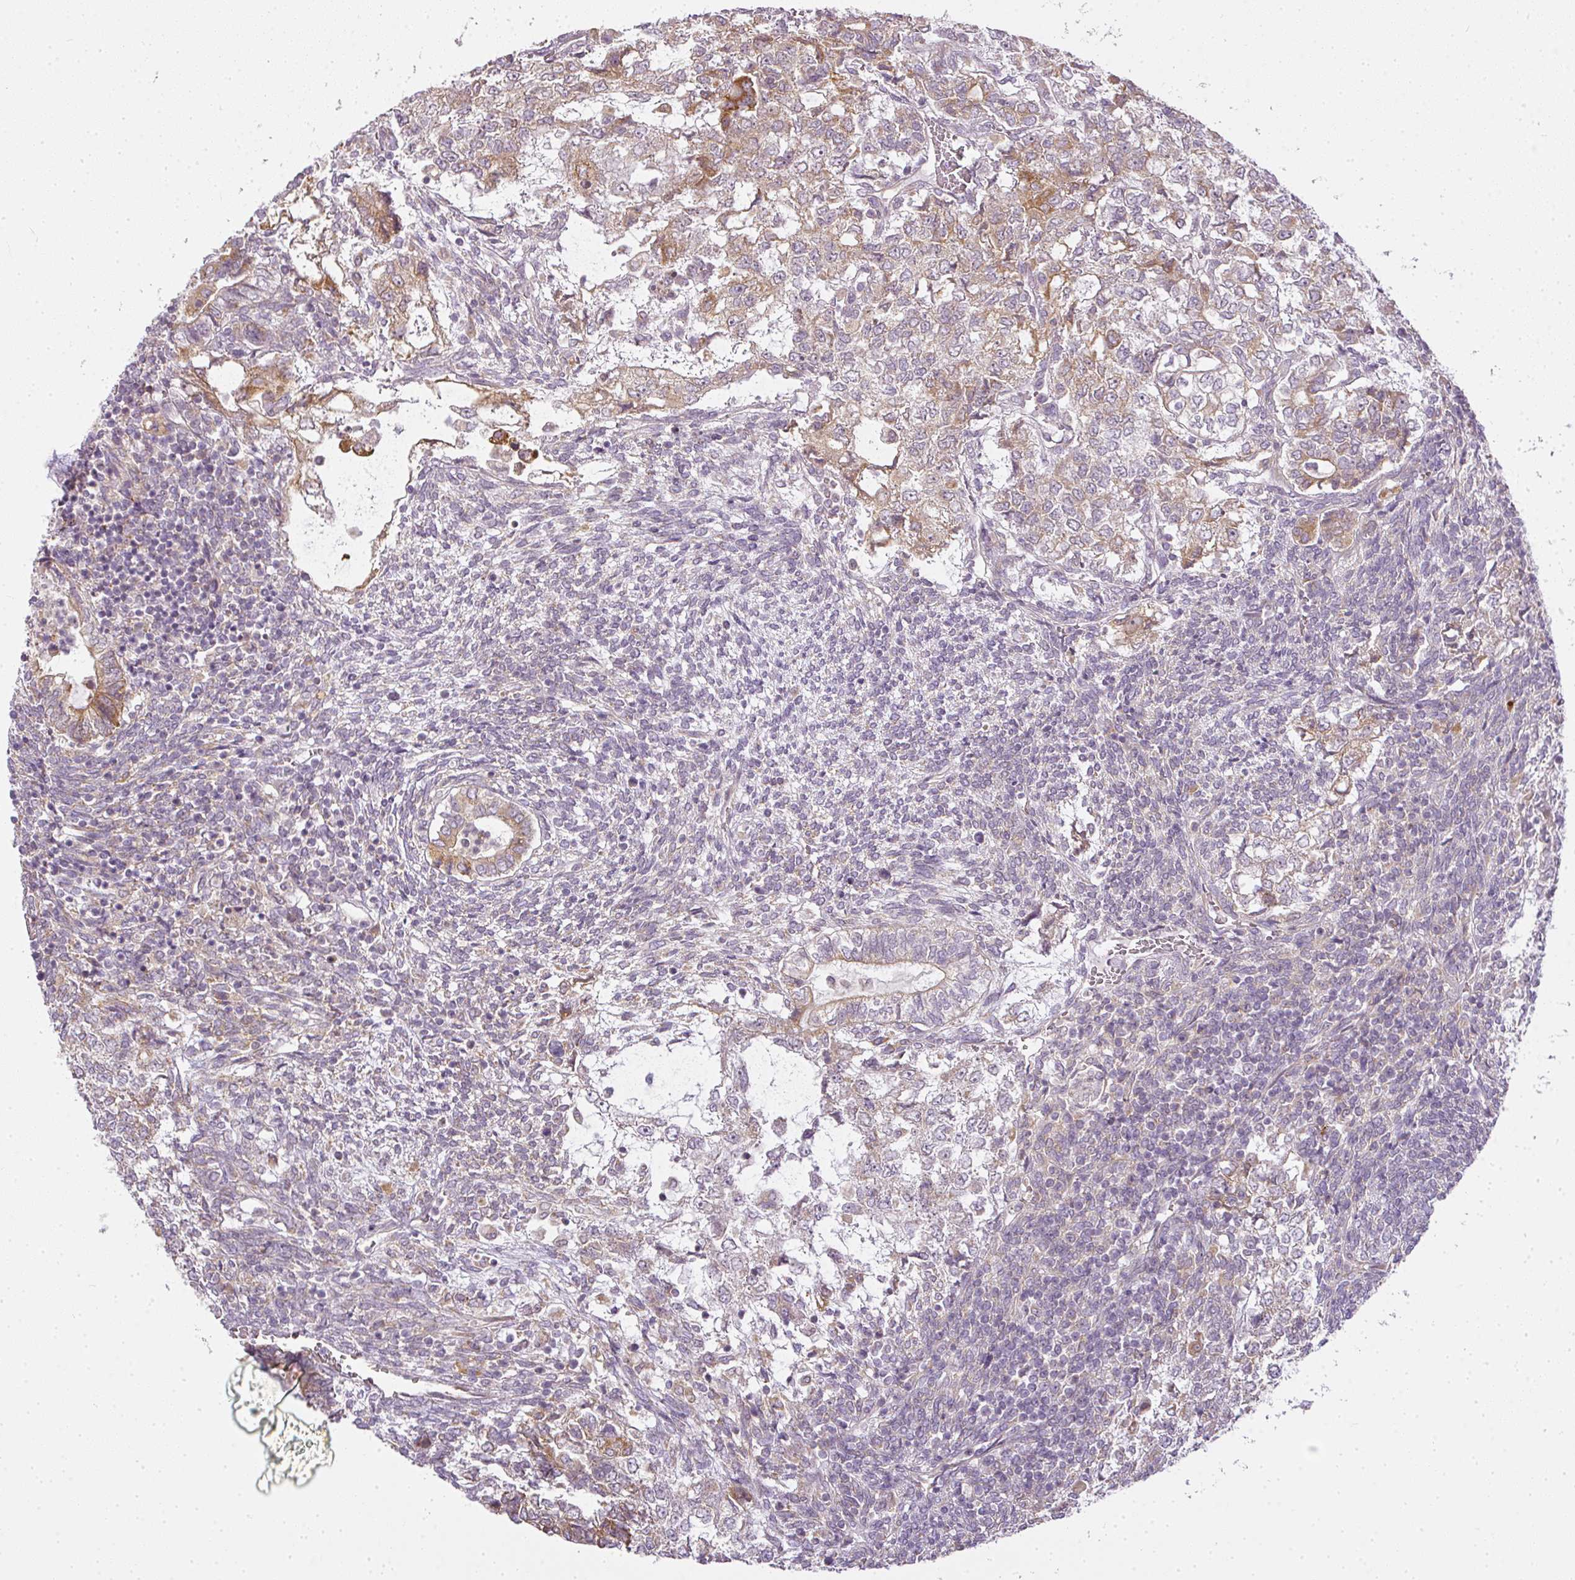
{"staining": {"intensity": "moderate", "quantity": "<25%", "location": "cytoplasmic/membranous"}, "tissue": "testis cancer", "cell_type": "Tumor cells", "image_type": "cancer", "snomed": [{"axis": "morphology", "description": "Carcinoma, Embryonal, NOS"}, {"axis": "topography", "description": "Testis"}], "caption": "Immunohistochemistry (IHC) of human testis embryonal carcinoma reveals low levels of moderate cytoplasmic/membranous staining in approximately <25% of tumor cells. (DAB IHC, brown staining for protein, blue staining for nuclei).", "gene": "MED19", "patient": {"sex": "male", "age": 23}}